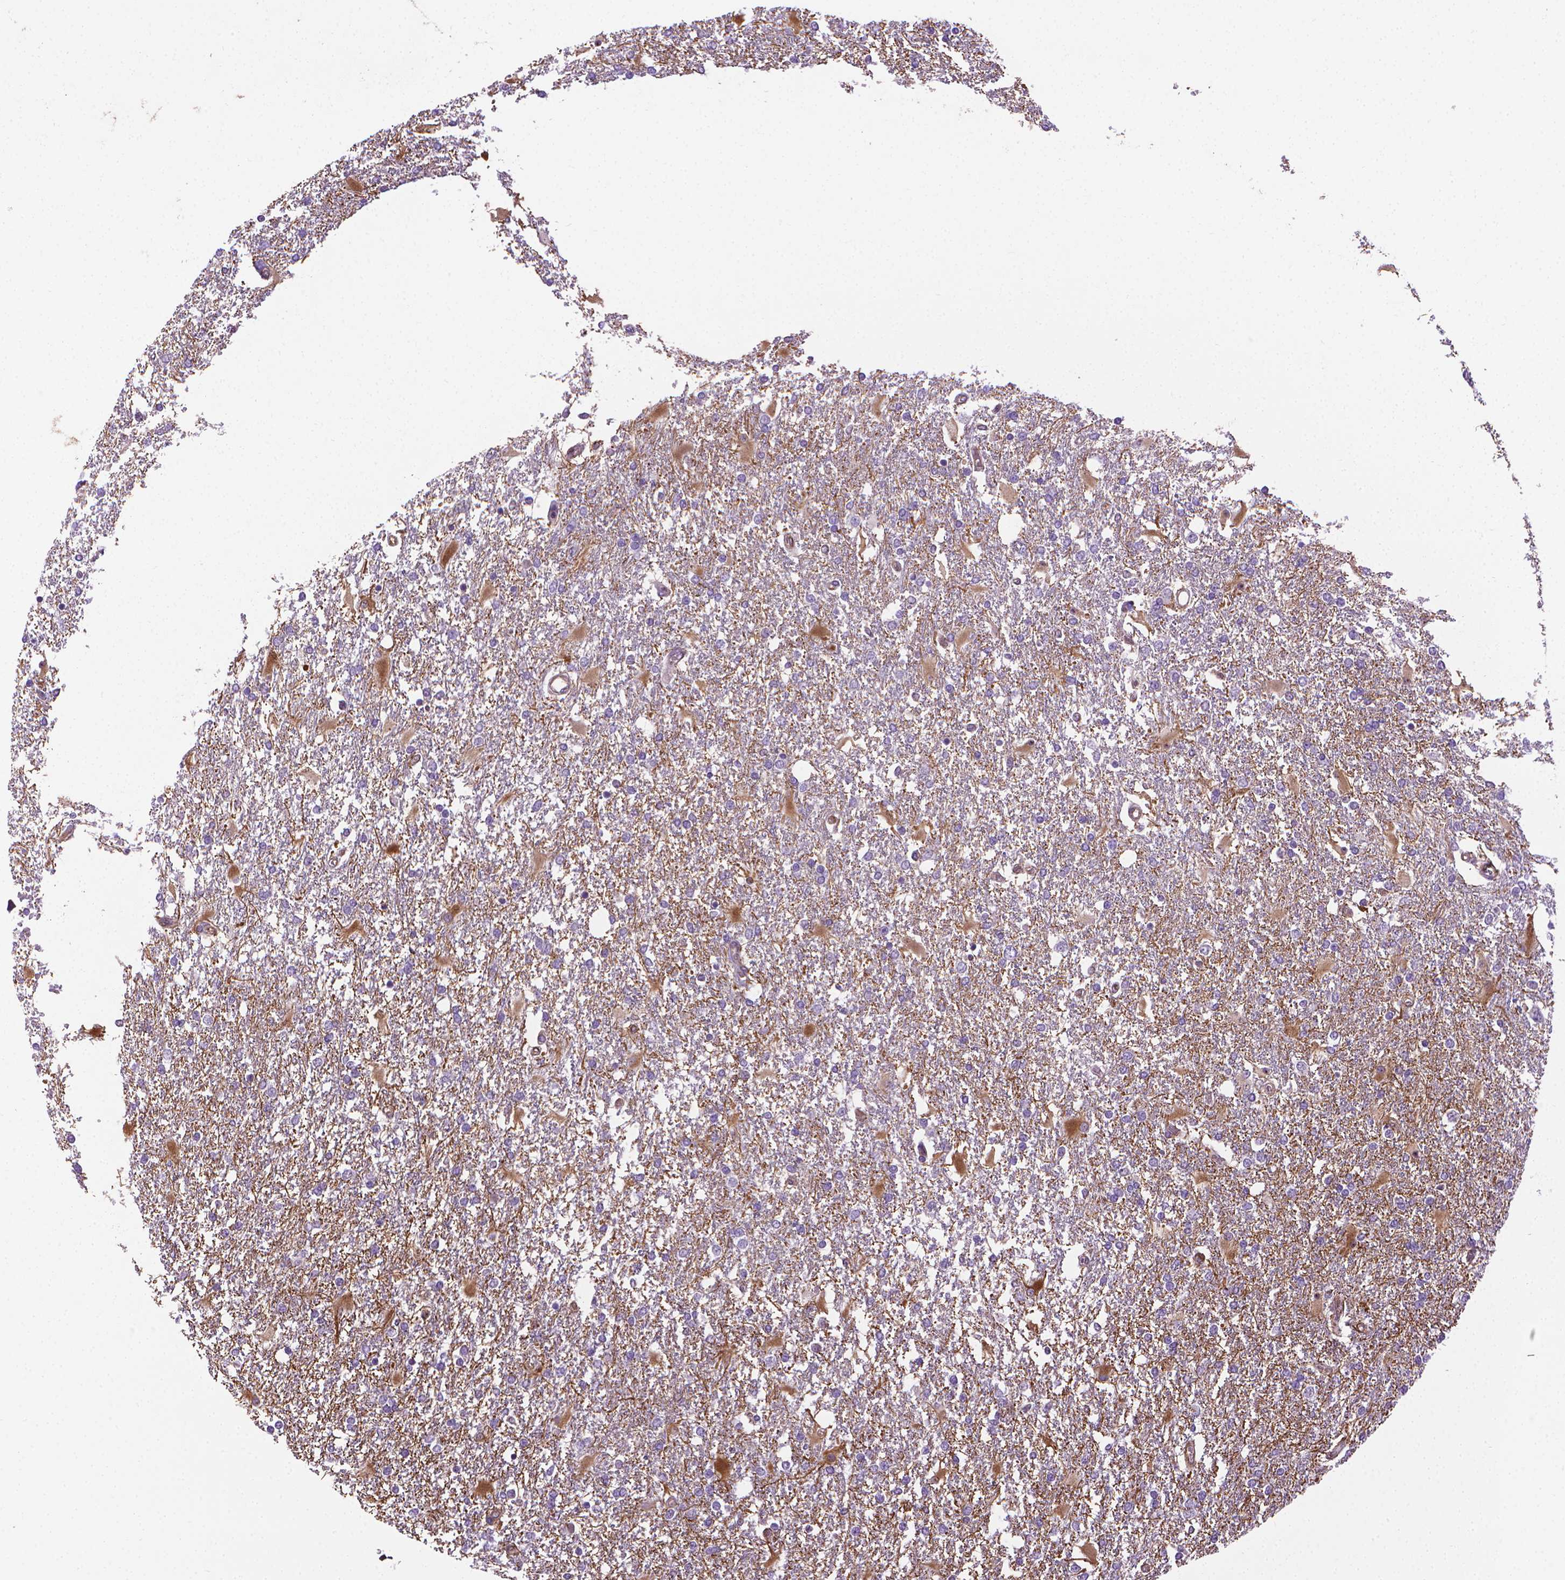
{"staining": {"intensity": "moderate", "quantity": "<25%", "location": "cytoplasmic/membranous"}, "tissue": "glioma", "cell_type": "Tumor cells", "image_type": "cancer", "snomed": [{"axis": "morphology", "description": "Glioma, malignant, High grade"}, {"axis": "topography", "description": "Cerebral cortex"}], "caption": "The image exhibits staining of glioma, revealing moderate cytoplasmic/membranous protein positivity (brown color) within tumor cells.", "gene": "SLC51B", "patient": {"sex": "male", "age": 79}}